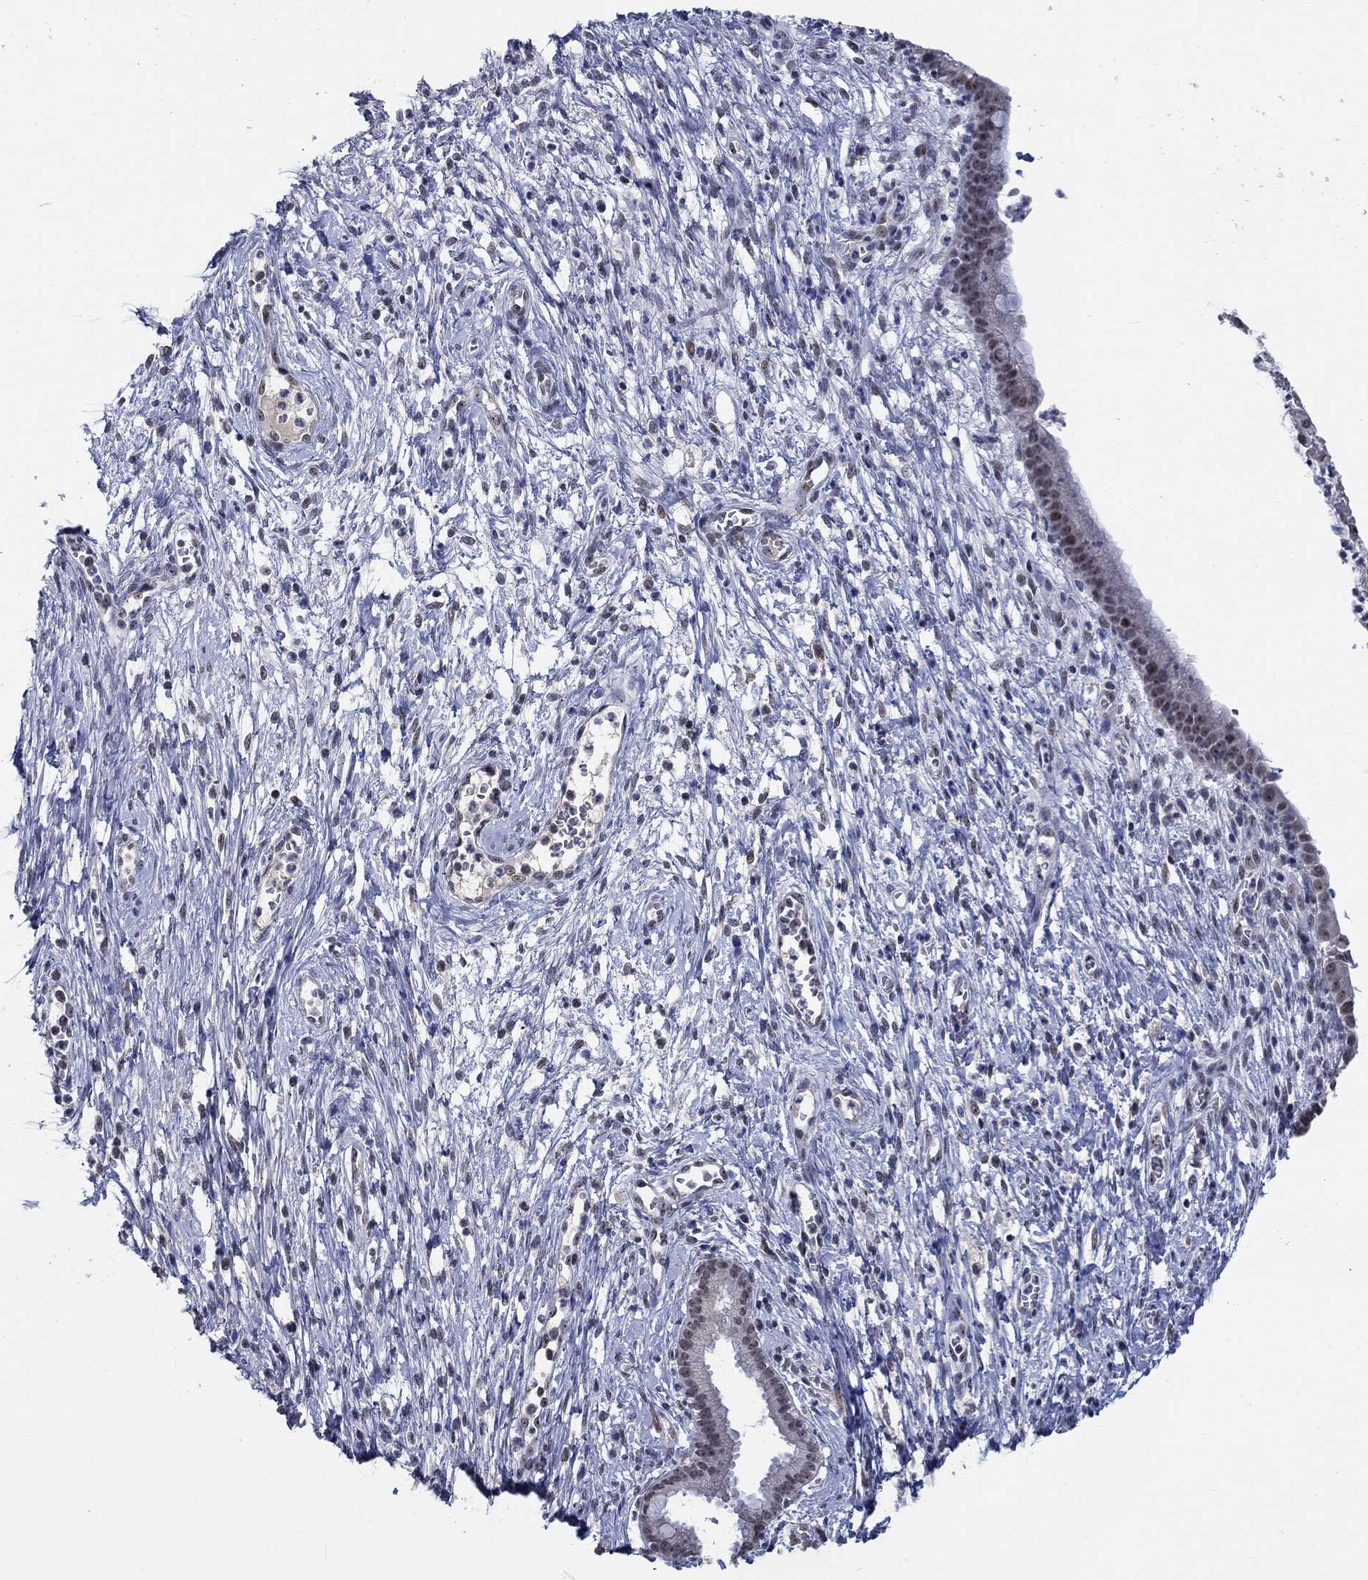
{"staining": {"intensity": "strong", "quantity": "<25%", "location": "nuclear"}, "tissue": "cervical cancer", "cell_type": "Tumor cells", "image_type": "cancer", "snomed": [{"axis": "morphology", "description": "Squamous cell carcinoma, NOS"}, {"axis": "topography", "description": "Cervix"}], "caption": "A brown stain shows strong nuclear positivity of a protein in cervical cancer (squamous cell carcinoma) tumor cells.", "gene": "HTN1", "patient": {"sex": "female", "age": 32}}